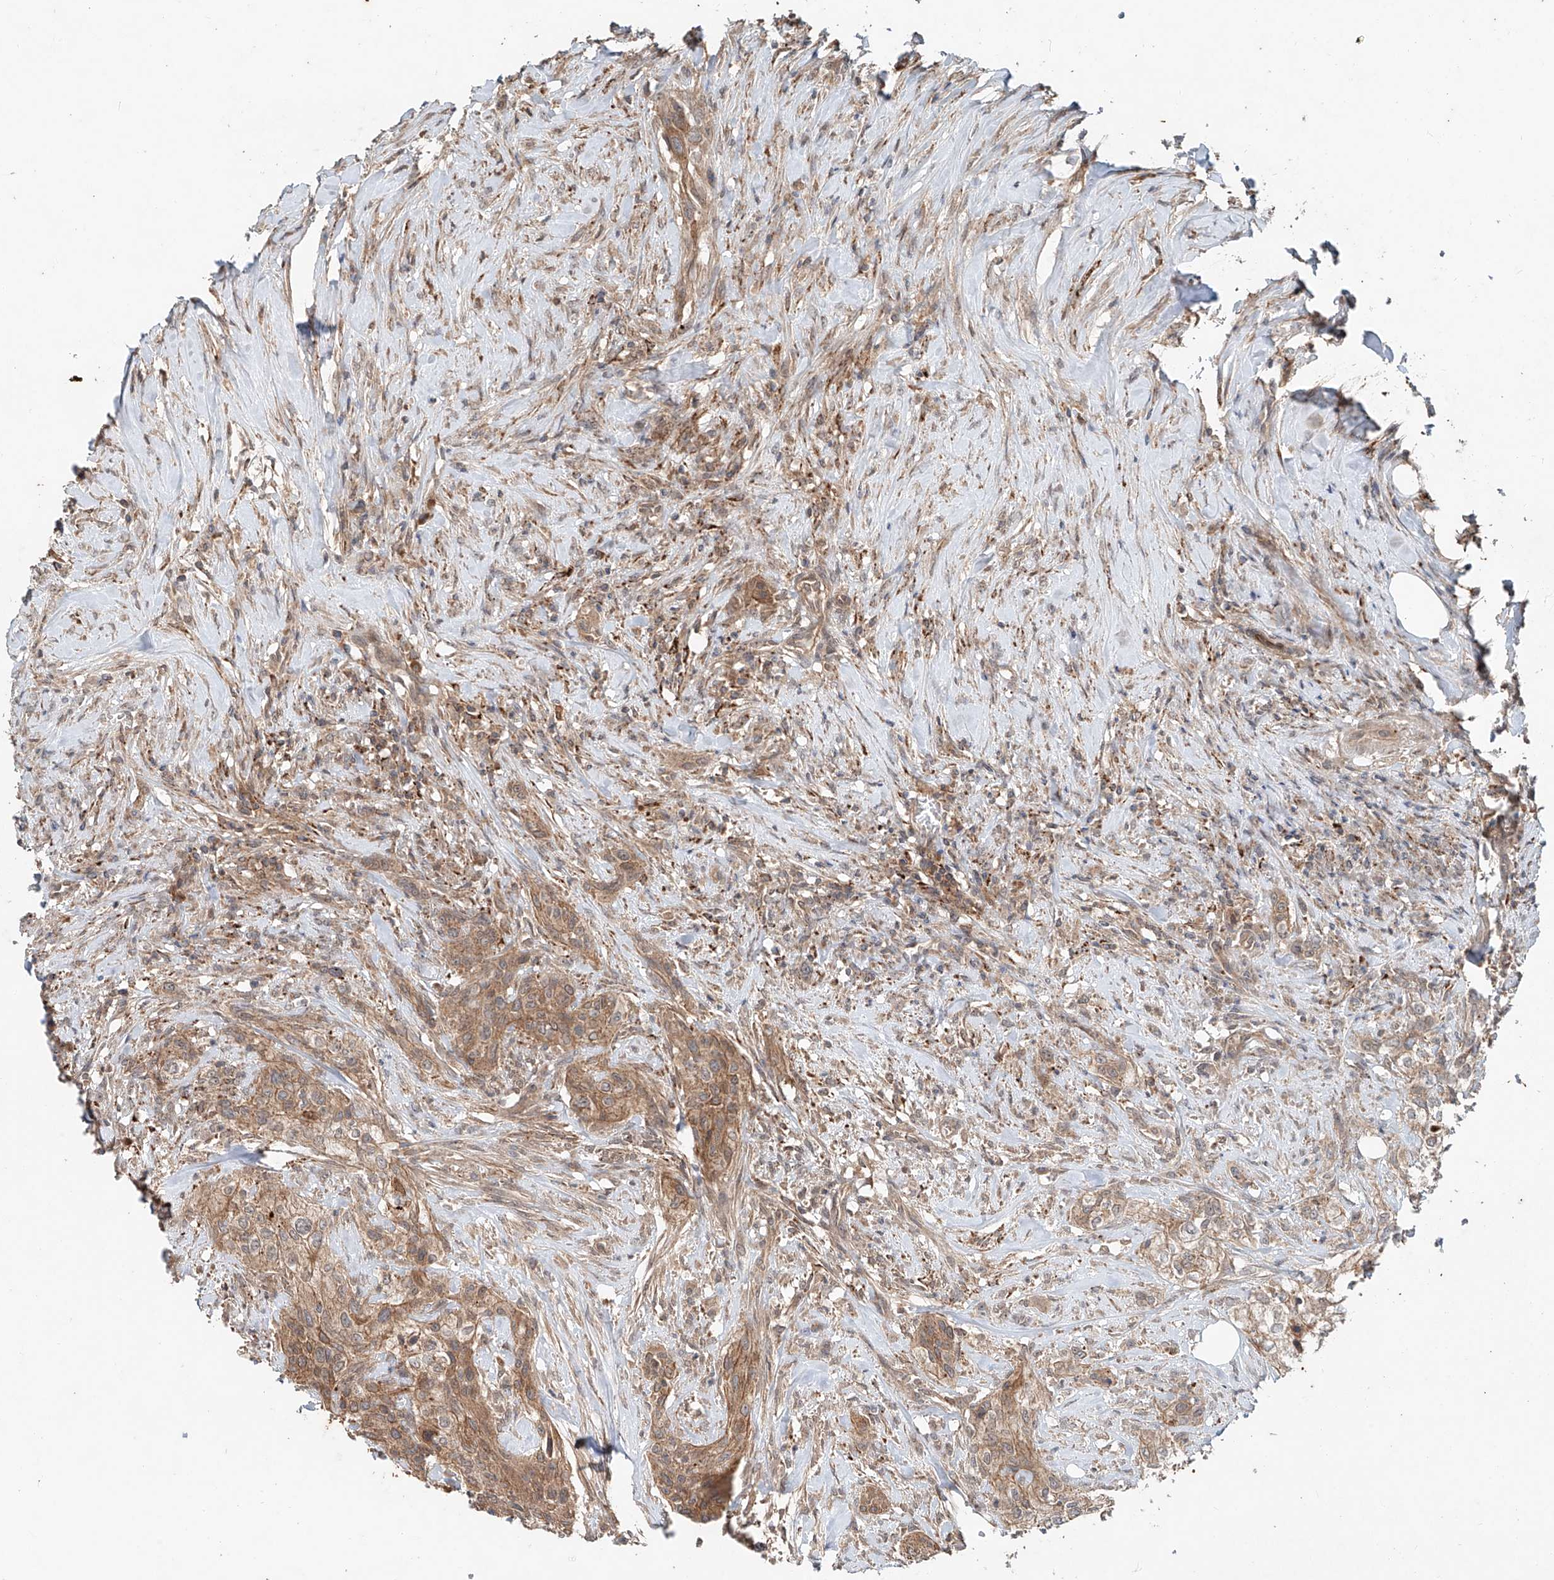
{"staining": {"intensity": "moderate", "quantity": ">75%", "location": "cytoplasmic/membranous"}, "tissue": "urothelial cancer", "cell_type": "Tumor cells", "image_type": "cancer", "snomed": [{"axis": "morphology", "description": "Urothelial carcinoma, High grade"}, {"axis": "topography", "description": "Urinary bladder"}], "caption": "DAB (3,3'-diaminobenzidine) immunohistochemical staining of urothelial carcinoma (high-grade) reveals moderate cytoplasmic/membranous protein expression in about >75% of tumor cells. Using DAB (brown) and hematoxylin (blue) stains, captured at high magnification using brightfield microscopy.", "gene": "IER5", "patient": {"sex": "male", "age": 35}}